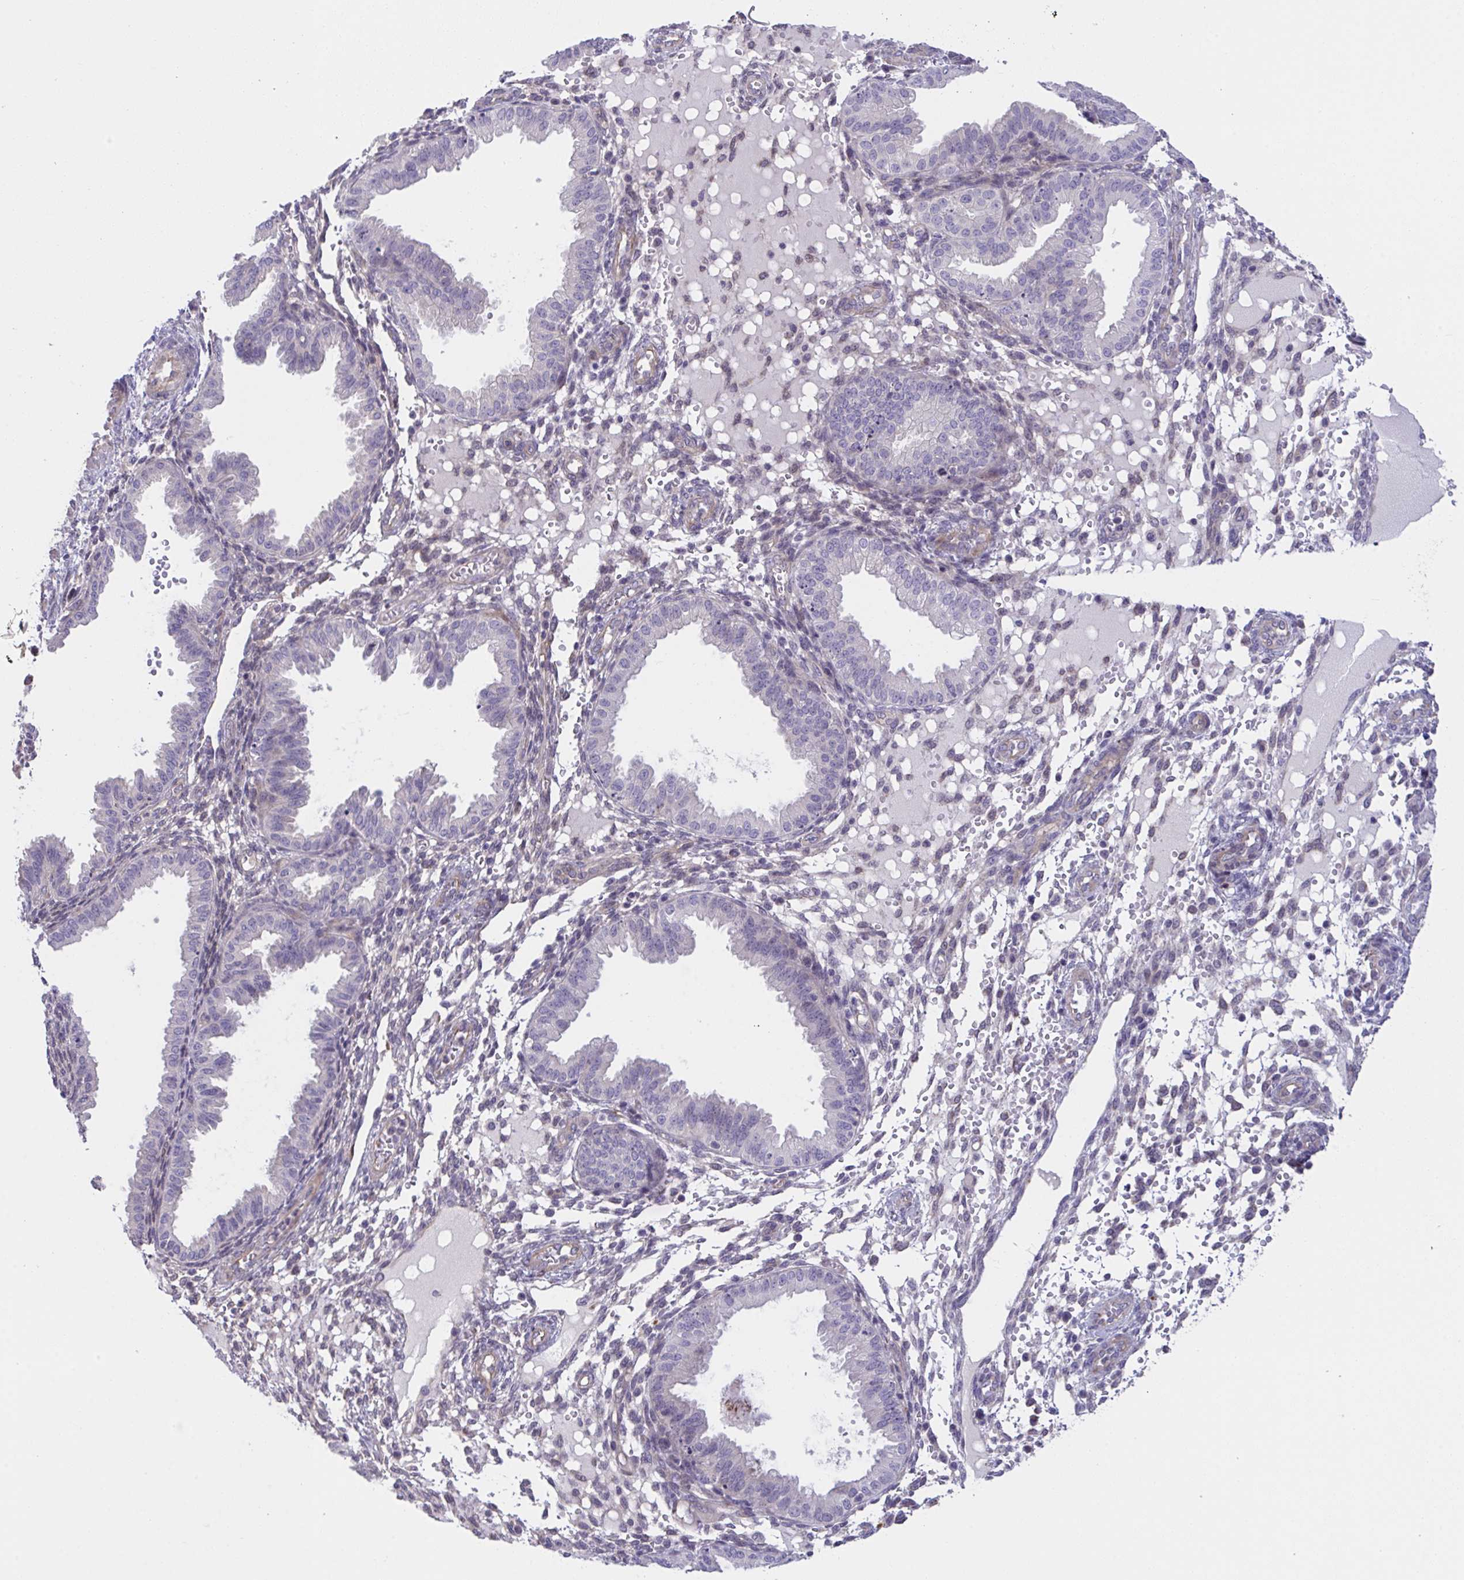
{"staining": {"intensity": "negative", "quantity": "none", "location": "none"}, "tissue": "endometrium", "cell_type": "Cells in endometrial stroma", "image_type": "normal", "snomed": [{"axis": "morphology", "description": "Normal tissue, NOS"}, {"axis": "topography", "description": "Endometrium"}], "caption": "The micrograph exhibits no significant staining in cells in endometrial stroma of endometrium. The staining is performed using DAB brown chromogen with nuclei counter-stained in using hematoxylin.", "gene": "RHOXF1", "patient": {"sex": "female", "age": 33}}